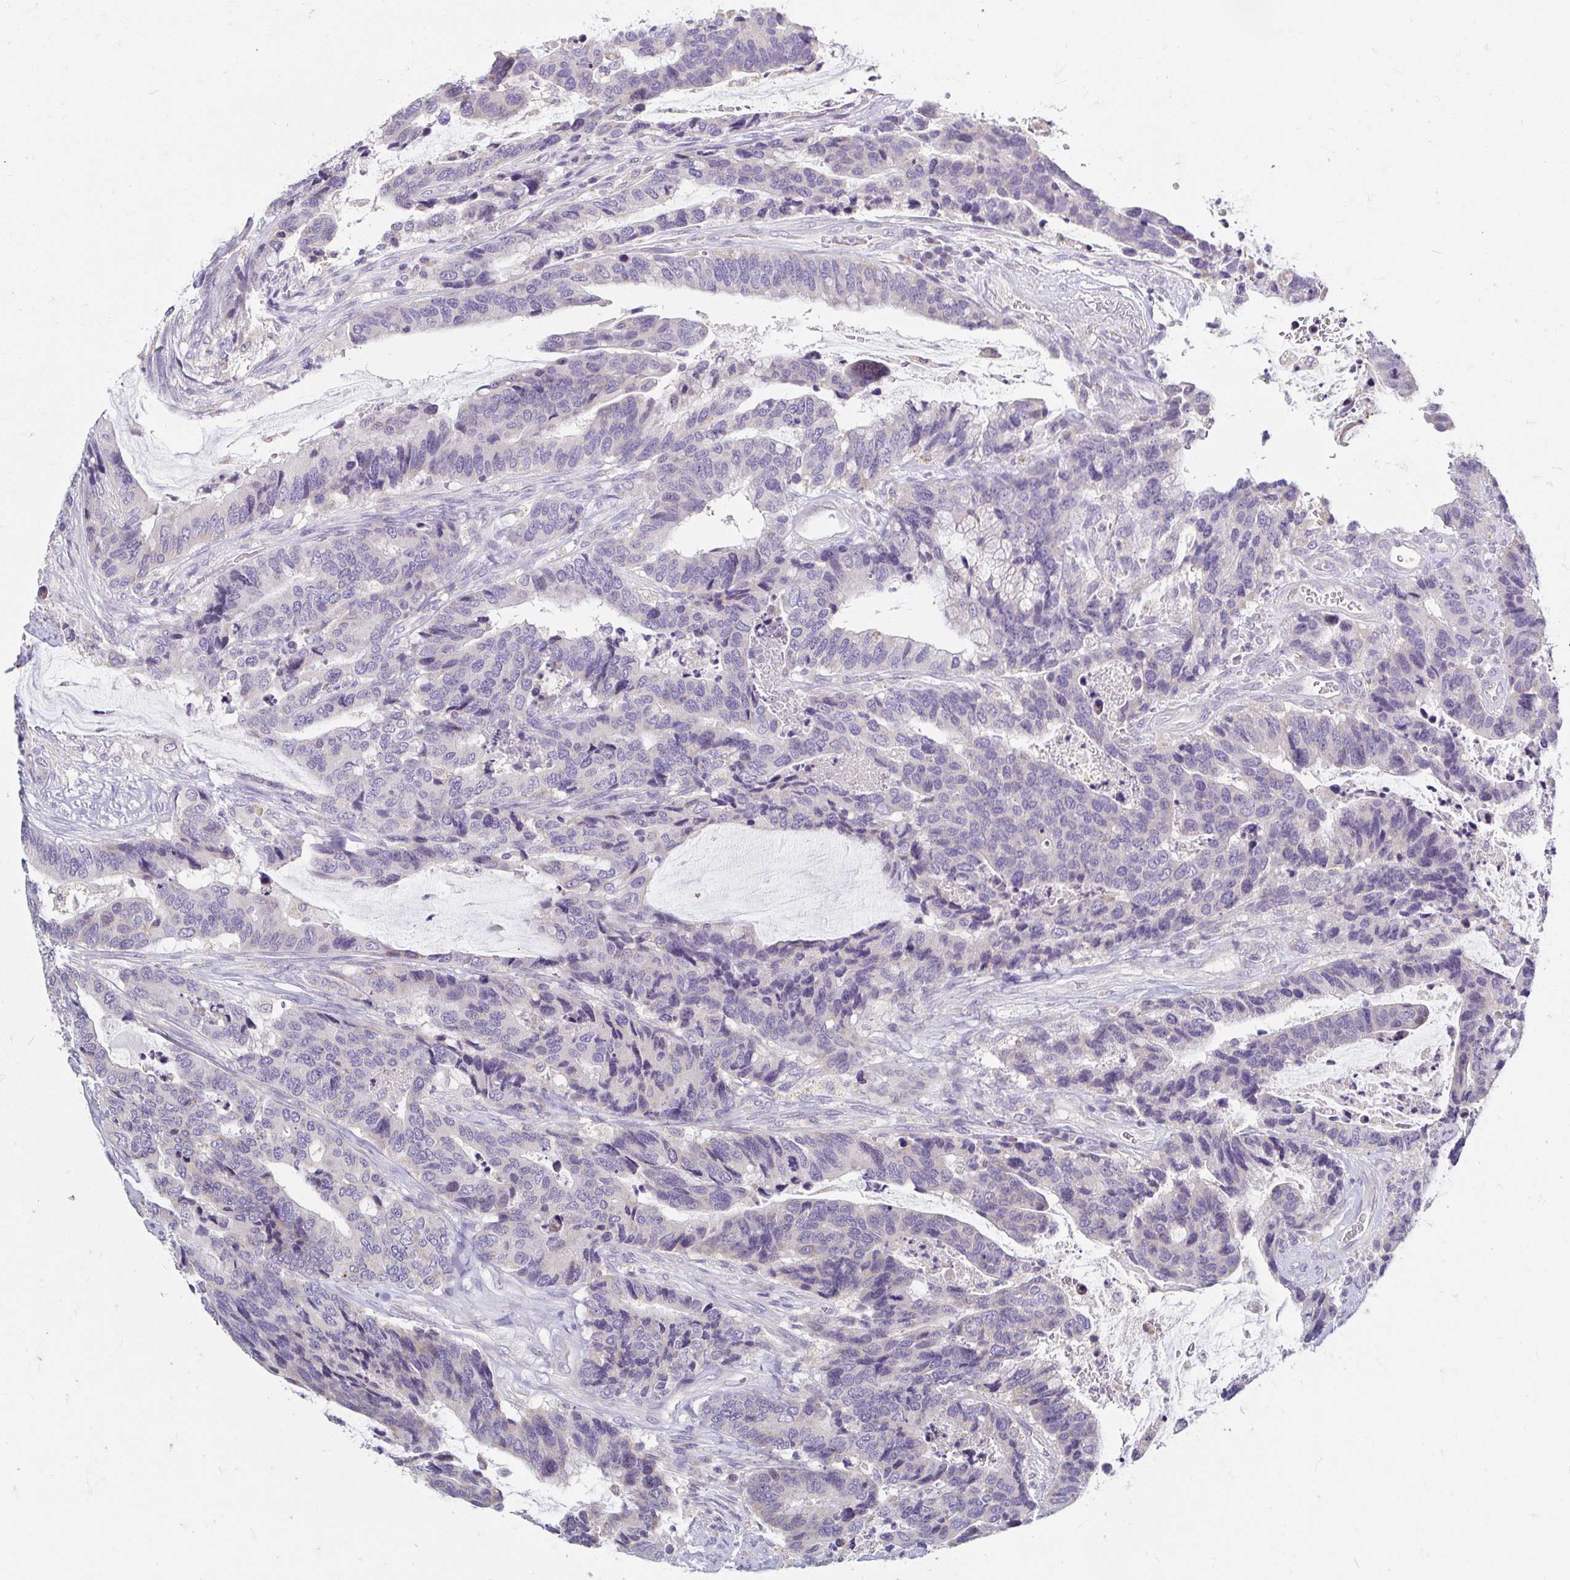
{"staining": {"intensity": "negative", "quantity": "none", "location": "none"}, "tissue": "colorectal cancer", "cell_type": "Tumor cells", "image_type": "cancer", "snomed": [{"axis": "morphology", "description": "Adenocarcinoma, NOS"}, {"axis": "topography", "description": "Rectum"}], "caption": "Human colorectal cancer (adenocarcinoma) stained for a protein using immunohistochemistry (IHC) shows no positivity in tumor cells.", "gene": "ADH1A", "patient": {"sex": "female", "age": 59}}